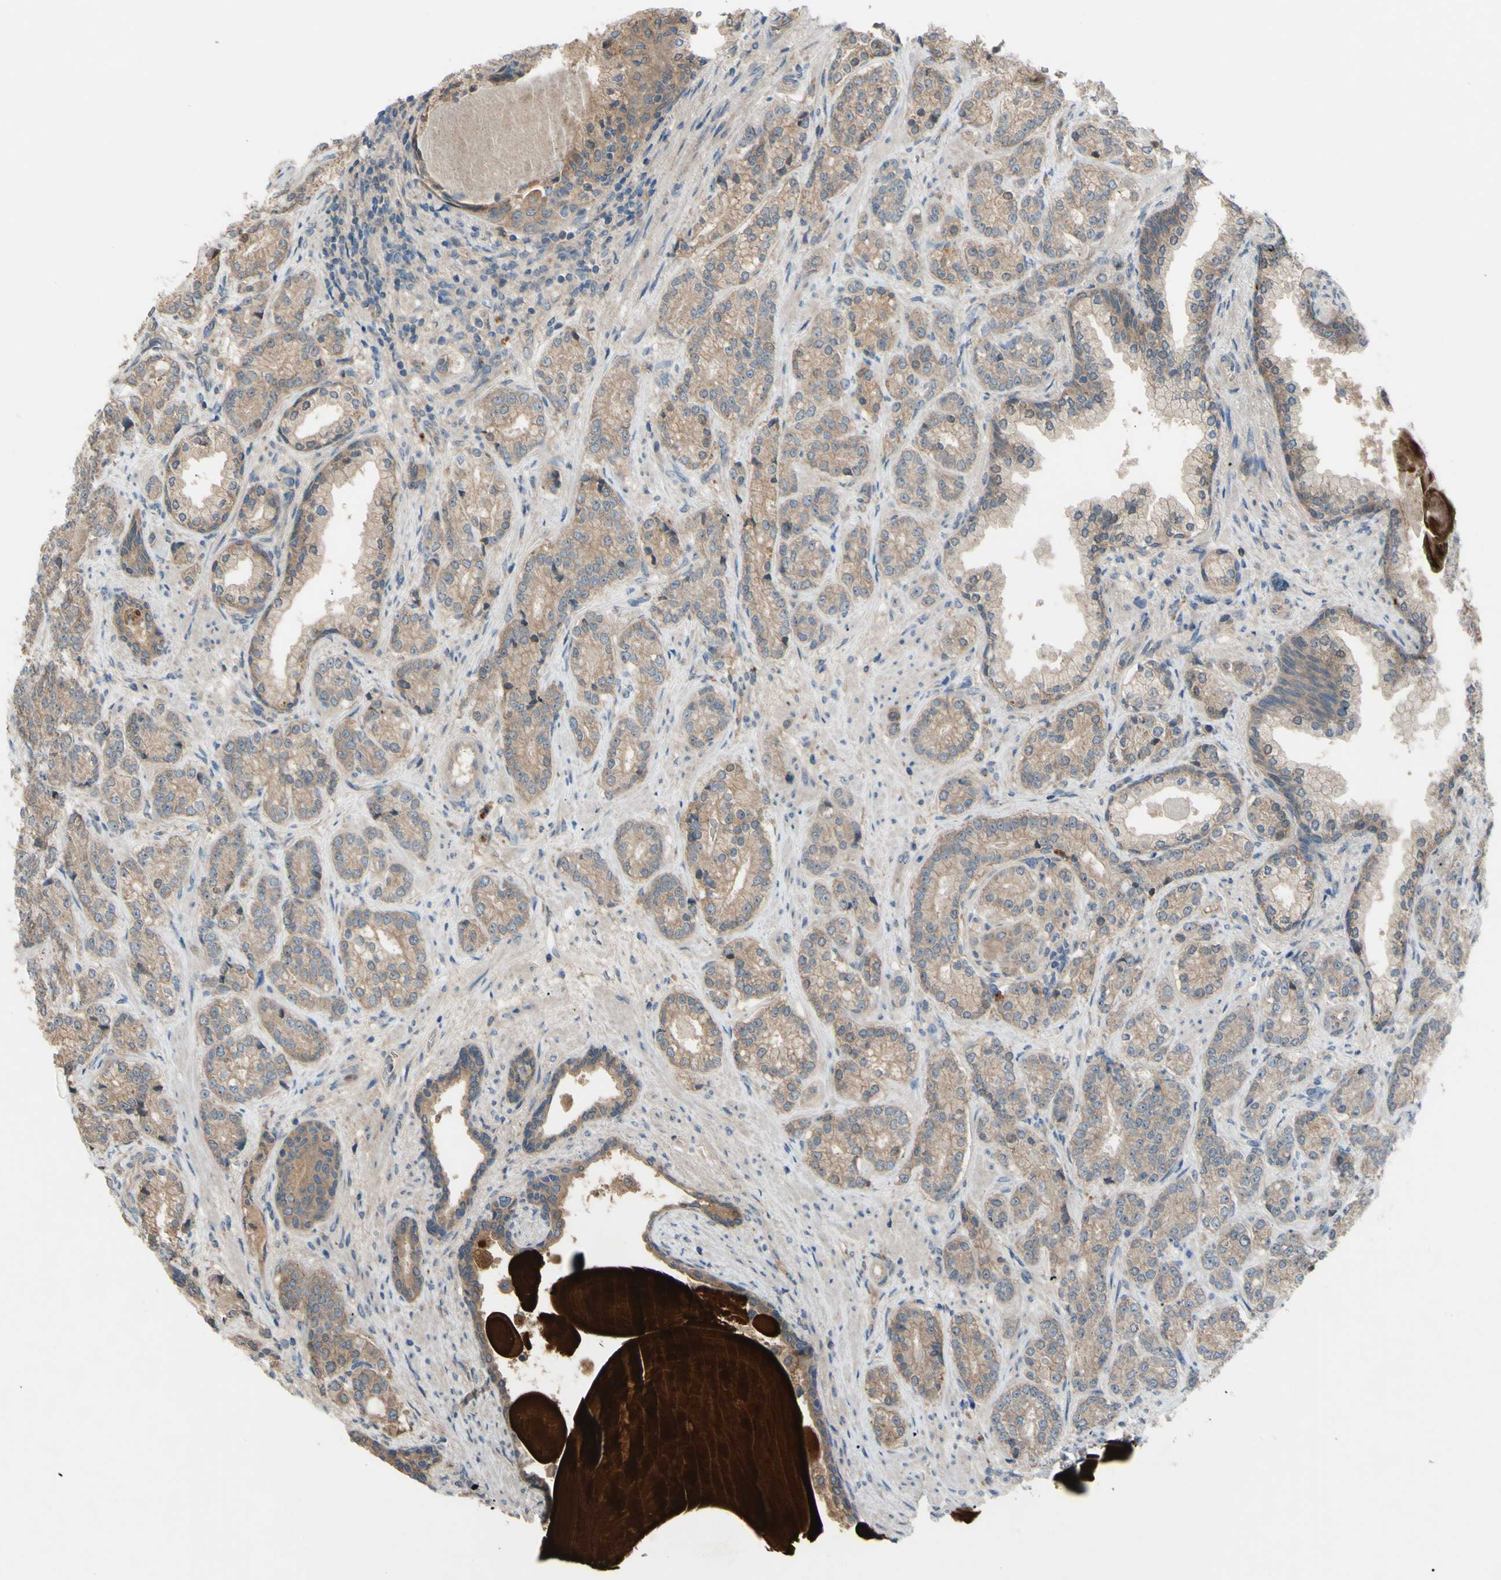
{"staining": {"intensity": "weak", "quantity": ">75%", "location": "cytoplasmic/membranous"}, "tissue": "prostate cancer", "cell_type": "Tumor cells", "image_type": "cancer", "snomed": [{"axis": "morphology", "description": "Adenocarcinoma, High grade"}, {"axis": "topography", "description": "Prostate"}], "caption": "An immunohistochemistry micrograph of tumor tissue is shown. Protein staining in brown highlights weak cytoplasmic/membranous positivity in prostate cancer (adenocarcinoma (high-grade)) within tumor cells. (Brightfield microscopy of DAB IHC at high magnification).", "gene": "AFP", "patient": {"sex": "male", "age": 61}}